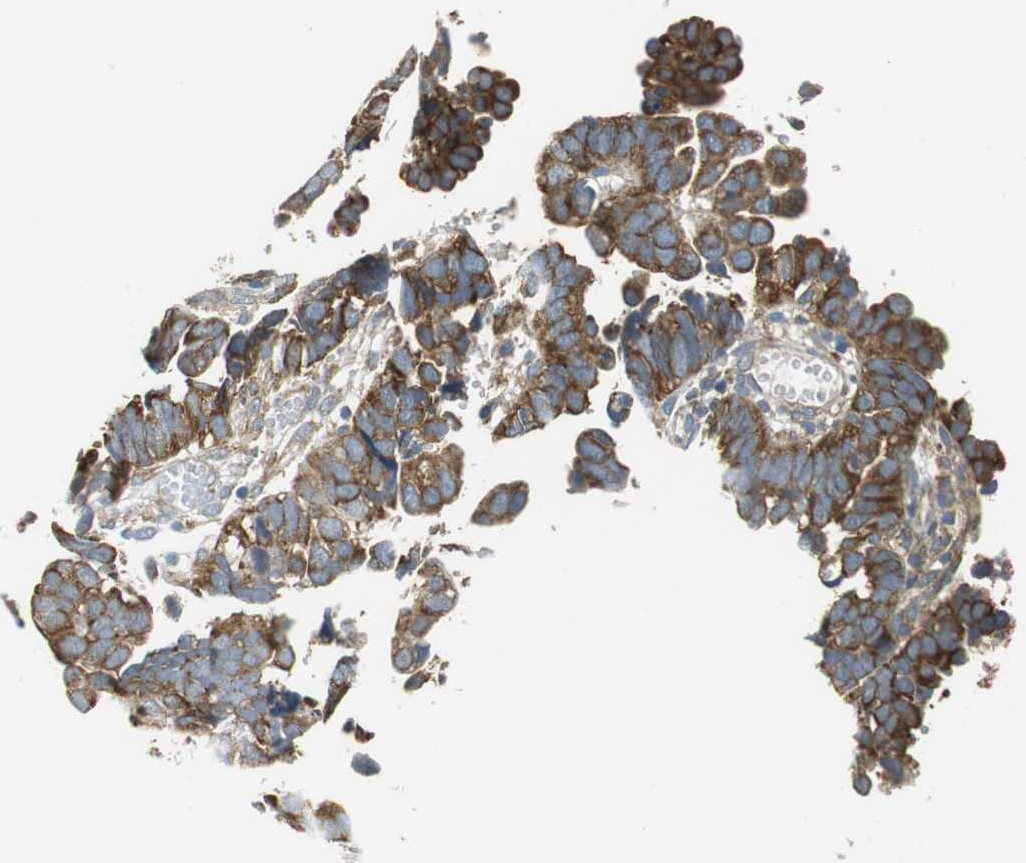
{"staining": {"intensity": "moderate", "quantity": ">75%", "location": "cytoplasmic/membranous"}, "tissue": "endometrial cancer", "cell_type": "Tumor cells", "image_type": "cancer", "snomed": [{"axis": "morphology", "description": "Adenocarcinoma, NOS"}, {"axis": "topography", "description": "Endometrium"}], "caption": "The image displays a brown stain indicating the presence of a protein in the cytoplasmic/membranous of tumor cells in endometrial adenocarcinoma.", "gene": "CNOT3", "patient": {"sex": "female", "age": 75}}